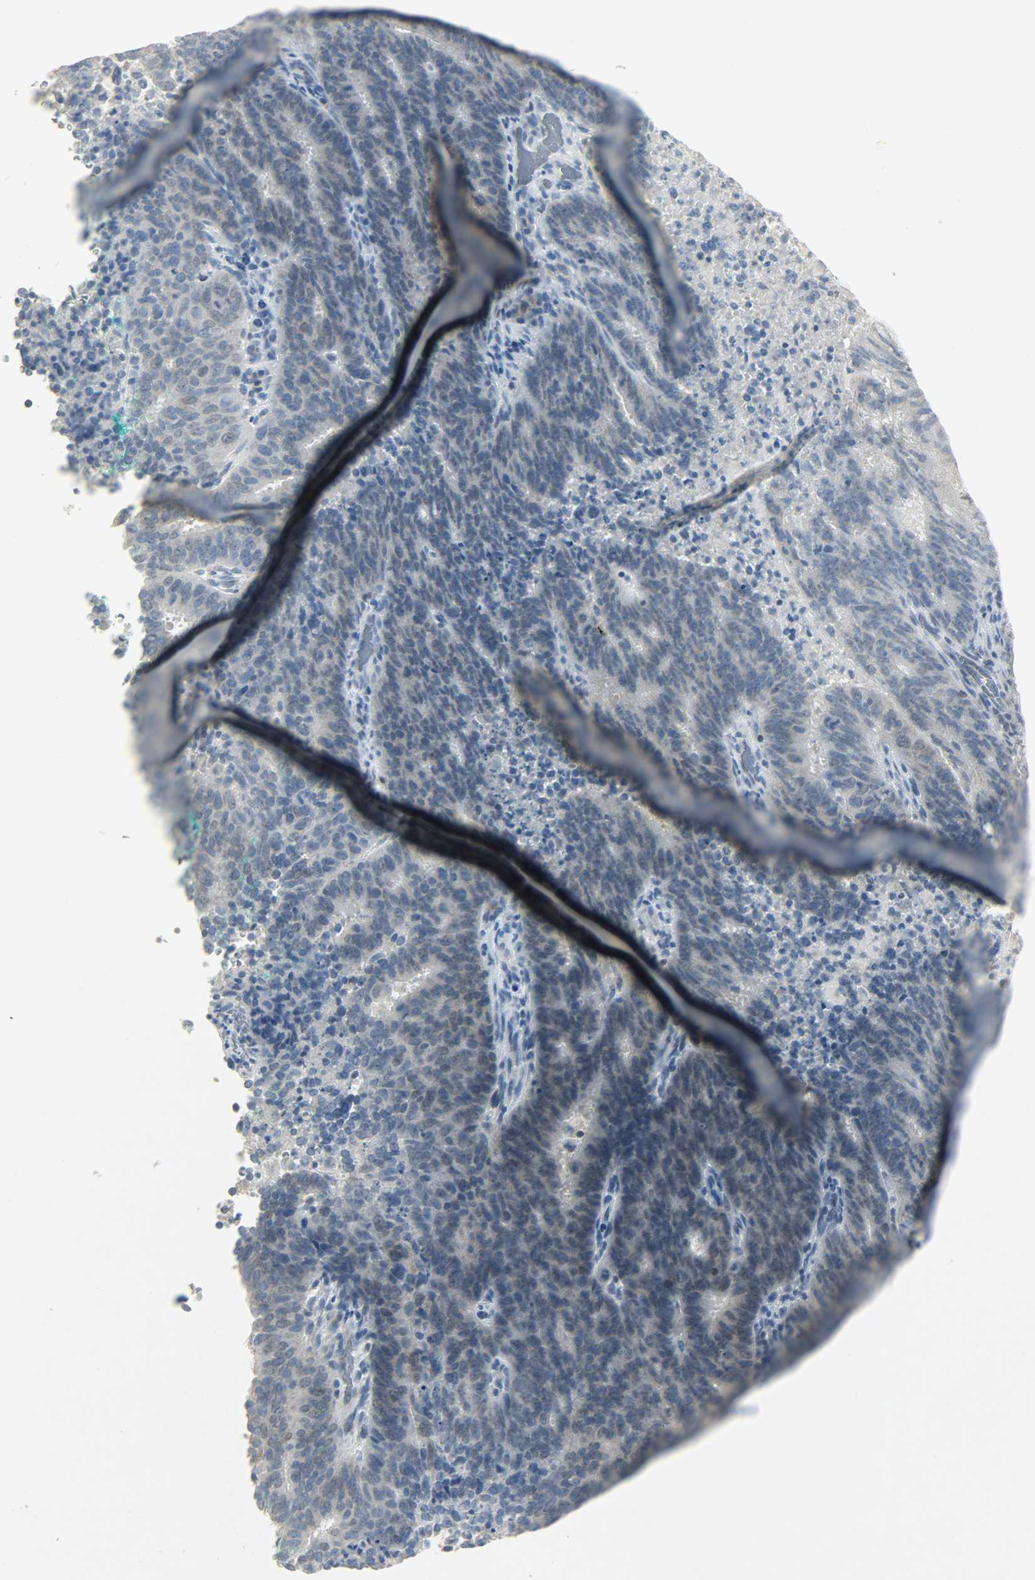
{"staining": {"intensity": "weak", "quantity": "25%-75%", "location": "cytoplasmic/membranous,nuclear"}, "tissue": "cervical cancer", "cell_type": "Tumor cells", "image_type": "cancer", "snomed": [{"axis": "morphology", "description": "Adenocarcinoma, NOS"}, {"axis": "topography", "description": "Cervix"}], "caption": "Protein analysis of cervical cancer tissue displays weak cytoplasmic/membranous and nuclear staining in about 25%-75% of tumor cells.", "gene": "CAMK4", "patient": {"sex": "female", "age": 44}}